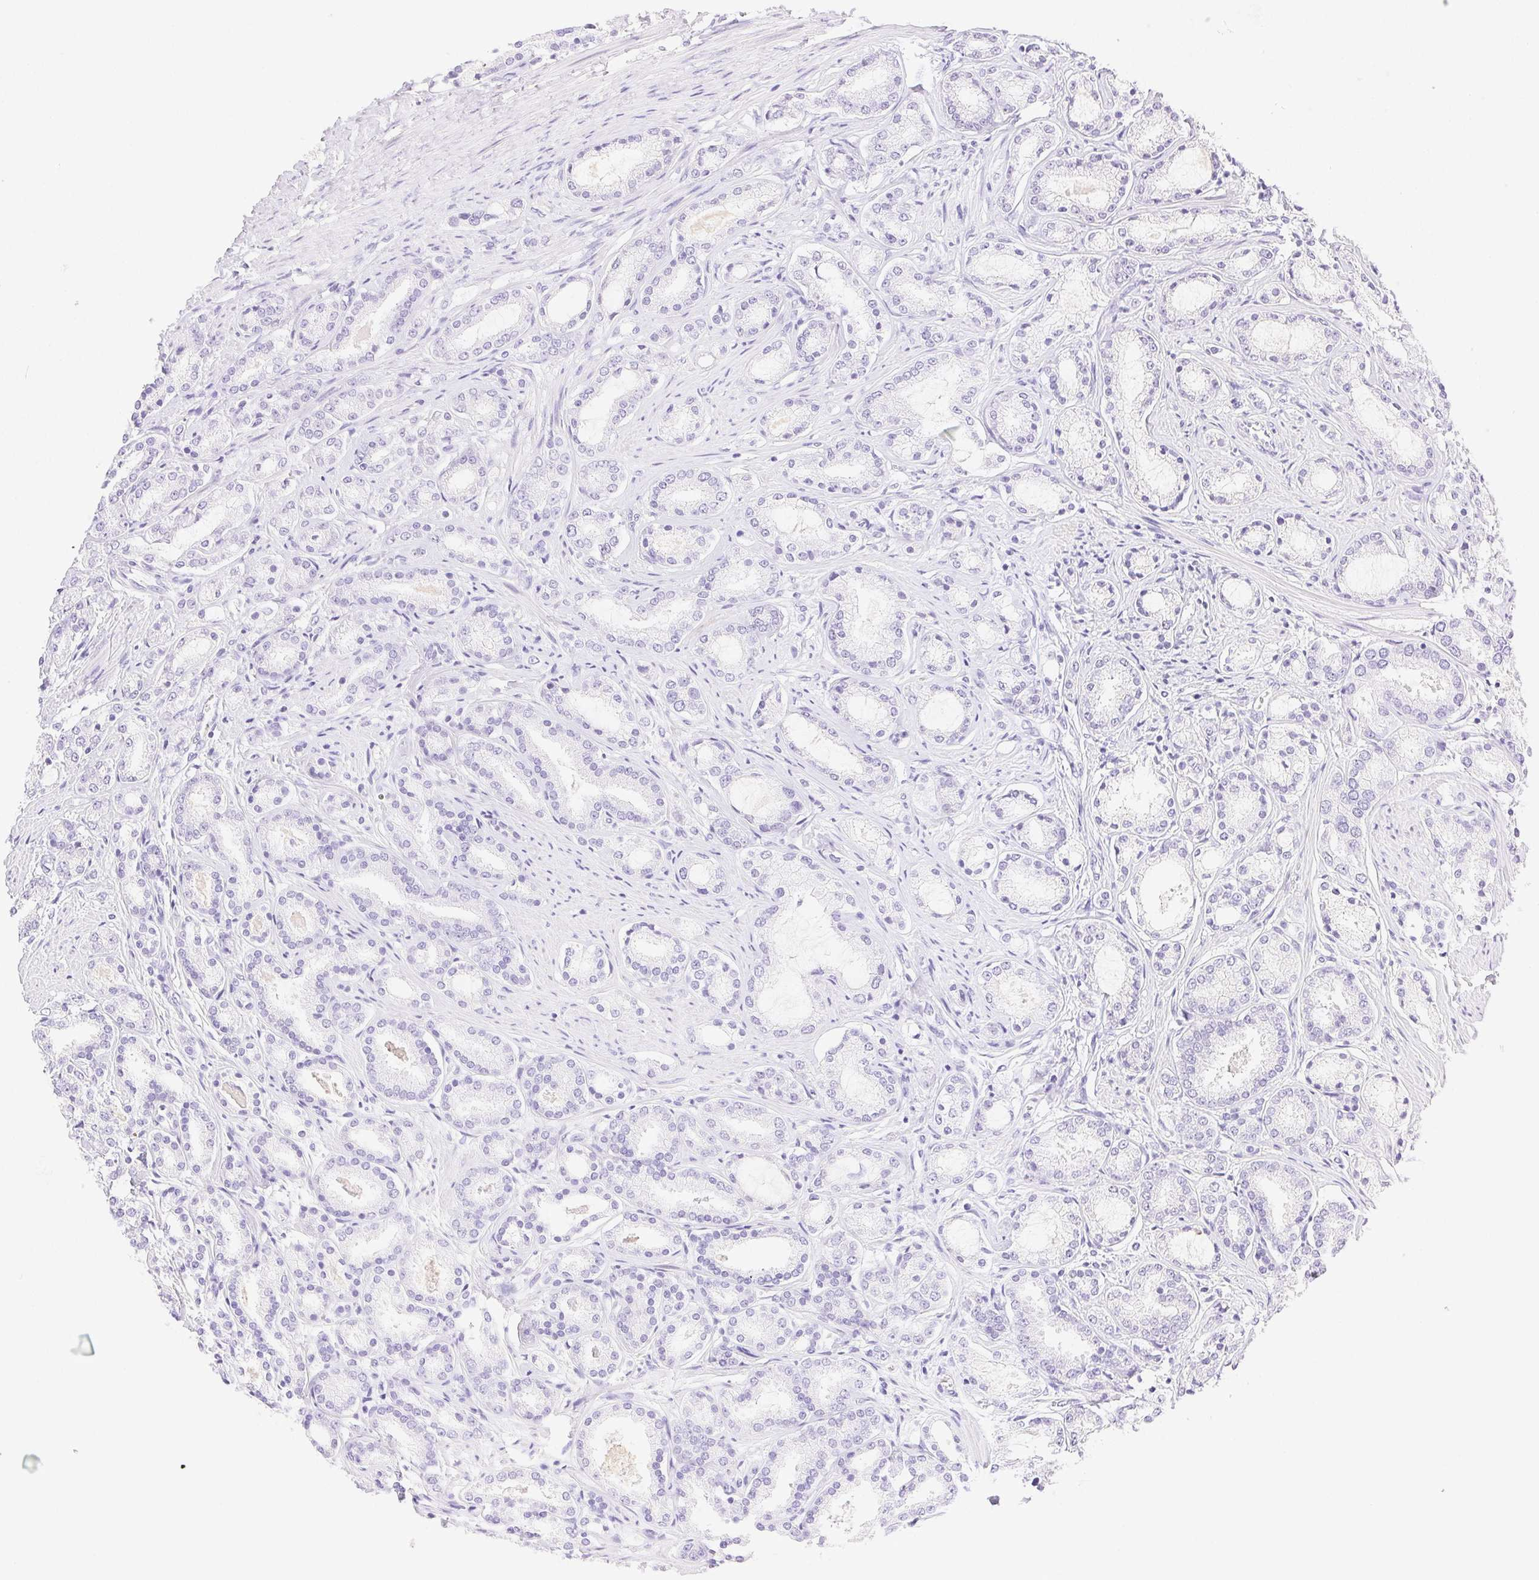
{"staining": {"intensity": "negative", "quantity": "none", "location": "none"}, "tissue": "prostate cancer", "cell_type": "Tumor cells", "image_type": "cancer", "snomed": [{"axis": "morphology", "description": "Adenocarcinoma, High grade"}, {"axis": "topography", "description": "Prostate"}], "caption": "Prostate cancer (adenocarcinoma (high-grade)) stained for a protein using IHC shows no expression tumor cells.", "gene": "SPACA4", "patient": {"sex": "male", "age": 63}}